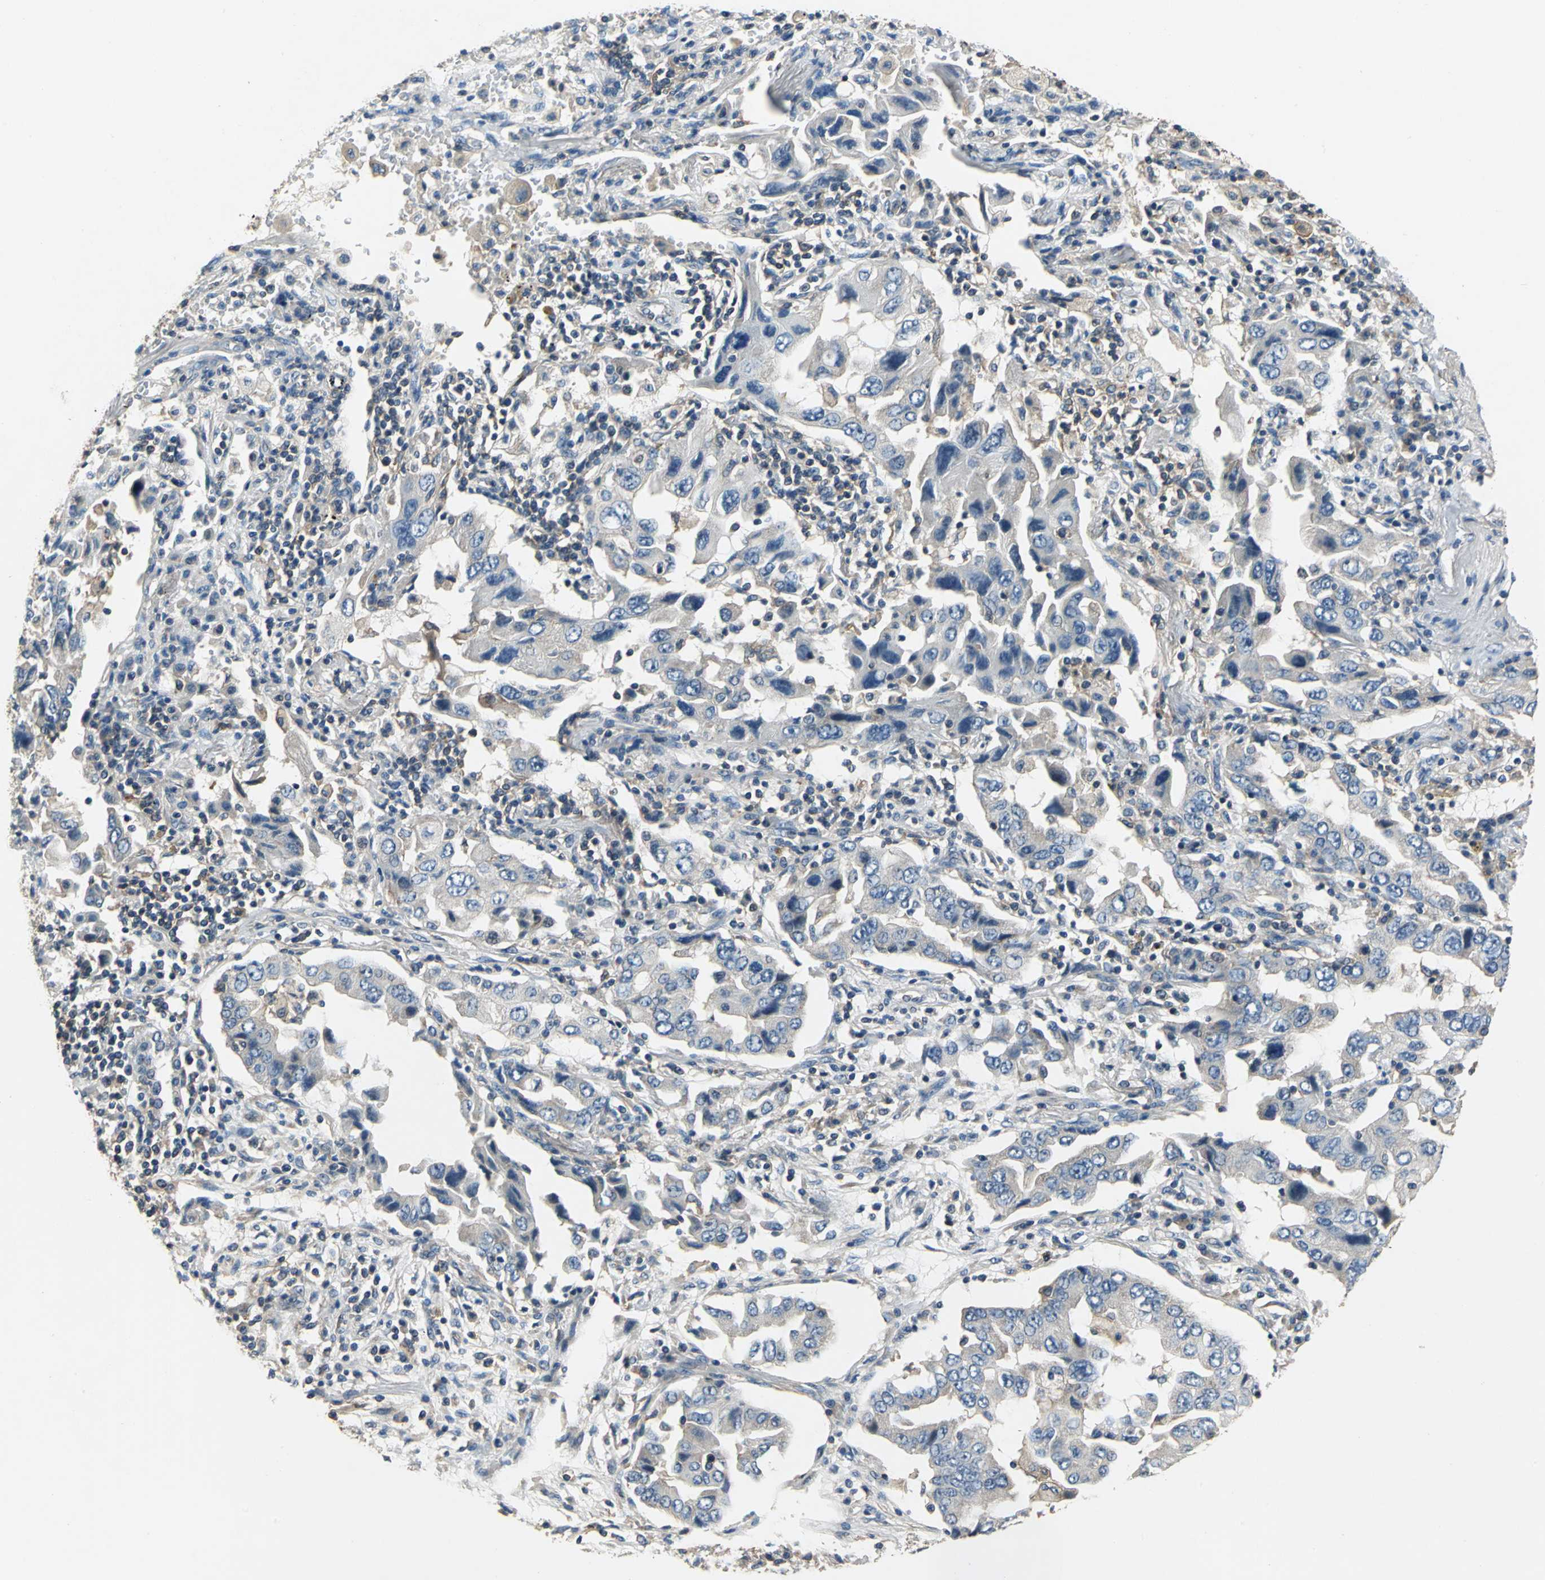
{"staining": {"intensity": "weak", "quantity": "<25%", "location": "cytoplasmic/membranous"}, "tissue": "lung cancer", "cell_type": "Tumor cells", "image_type": "cancer", "snomed": [{"axis": "morphology", "description": "Adenocarcinoma, NOS"}, {"axis": "topography", "description": "Lung"}], "caption": "Immunohistochemistry (IHC) of adenocarcinoma (lung) demonstrates no positivity in tumor cells.", "gene": "DDX3Y", "patient": {"sex": "female", "age": 65}}